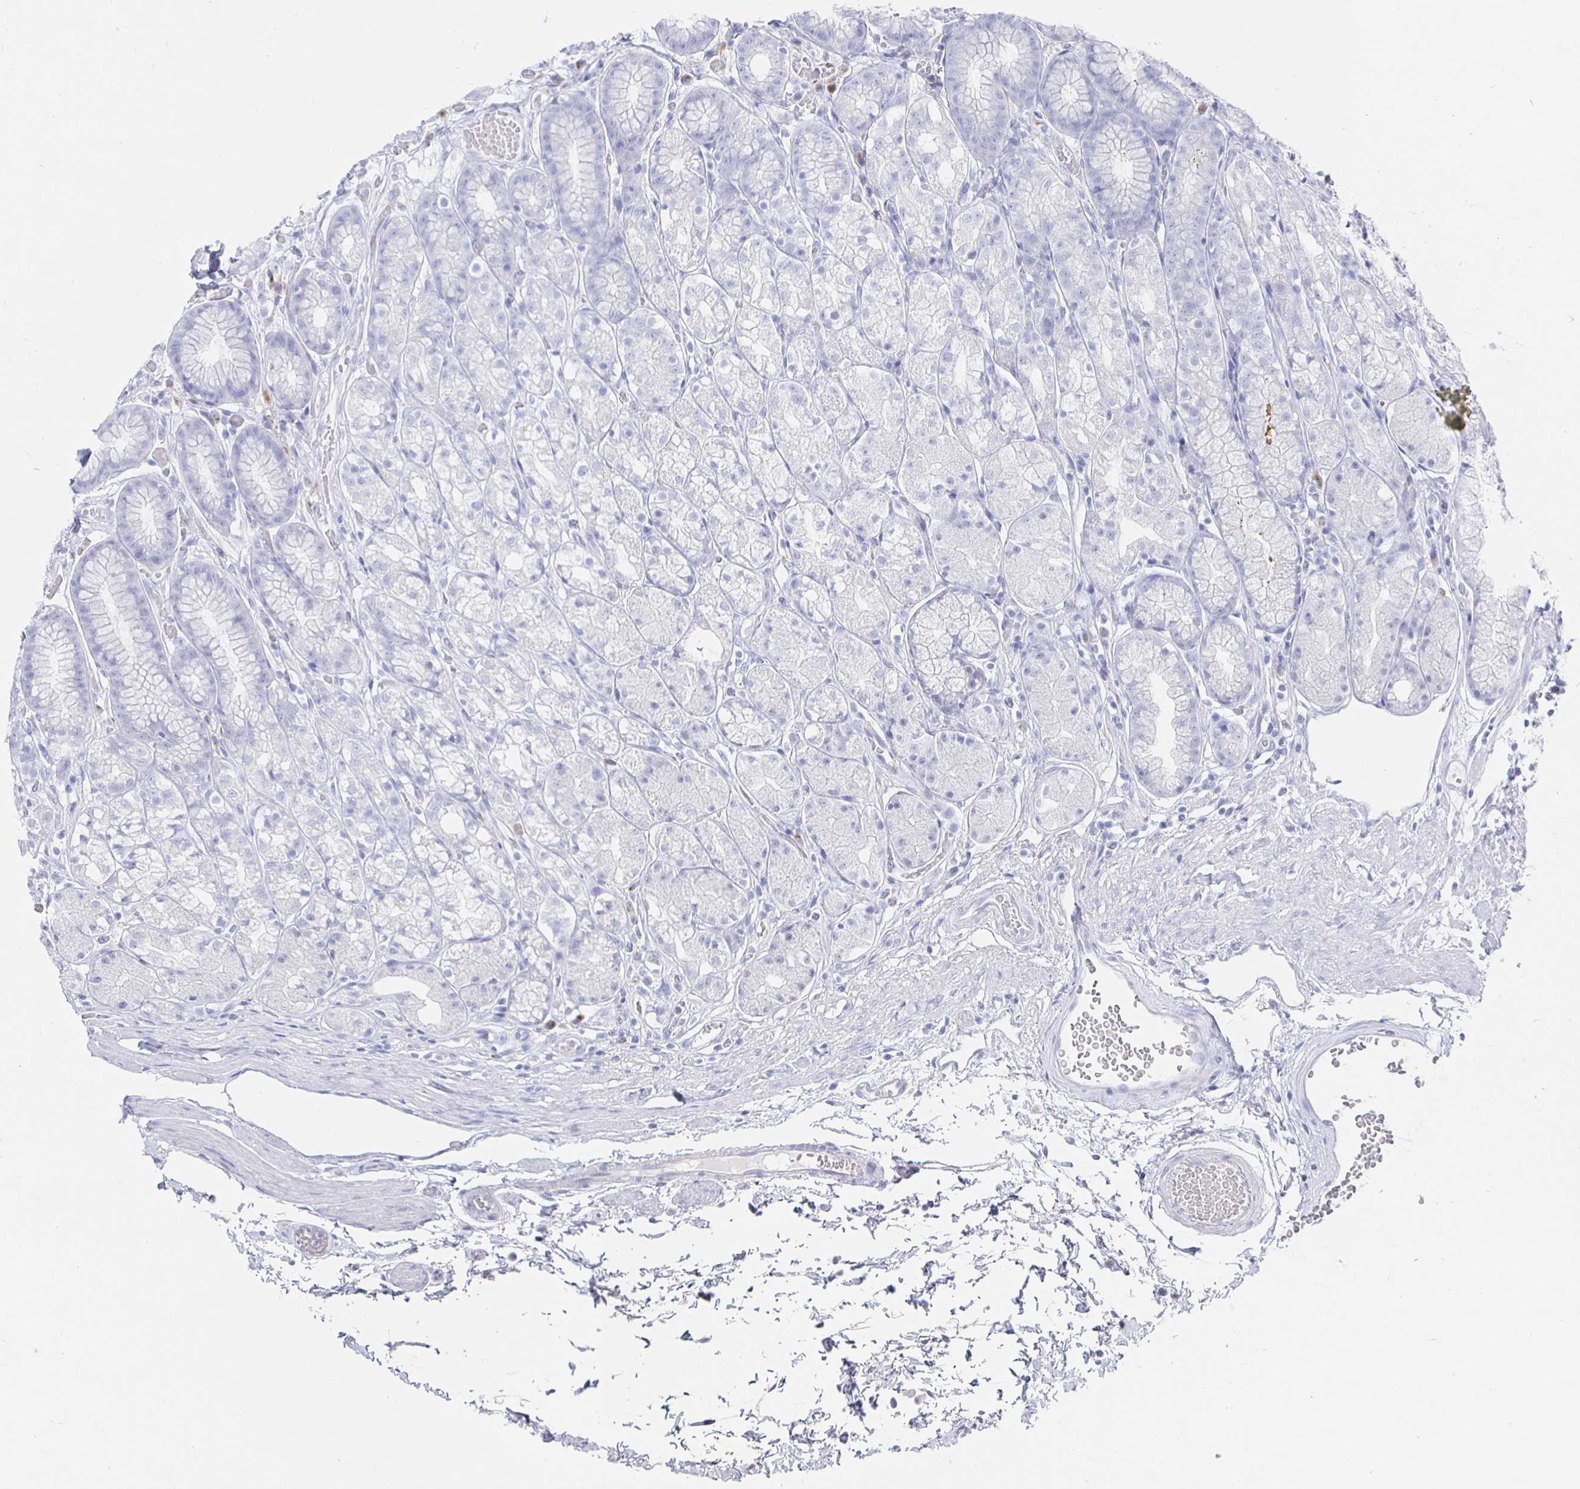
{"staining": {"intensity": "negative", "quantity": "none", "location": "none"}, "tissue": "stomach", "cell_type": "Glandular cells", "image_type": "normal", "snomed": [{"axis": "morphology", "description": "Normal tissue, NOS"}, {"axis": "topography", "description": "Smooth muscle"}, {"axis": "topography", "description": "Stomach"}], "caption": "Immunohistochemistry of unremarkable stomach exhibits no expression in glandular cells.", "gene": "LRRC23", "patient": {"sex": "male", "age": 70}}